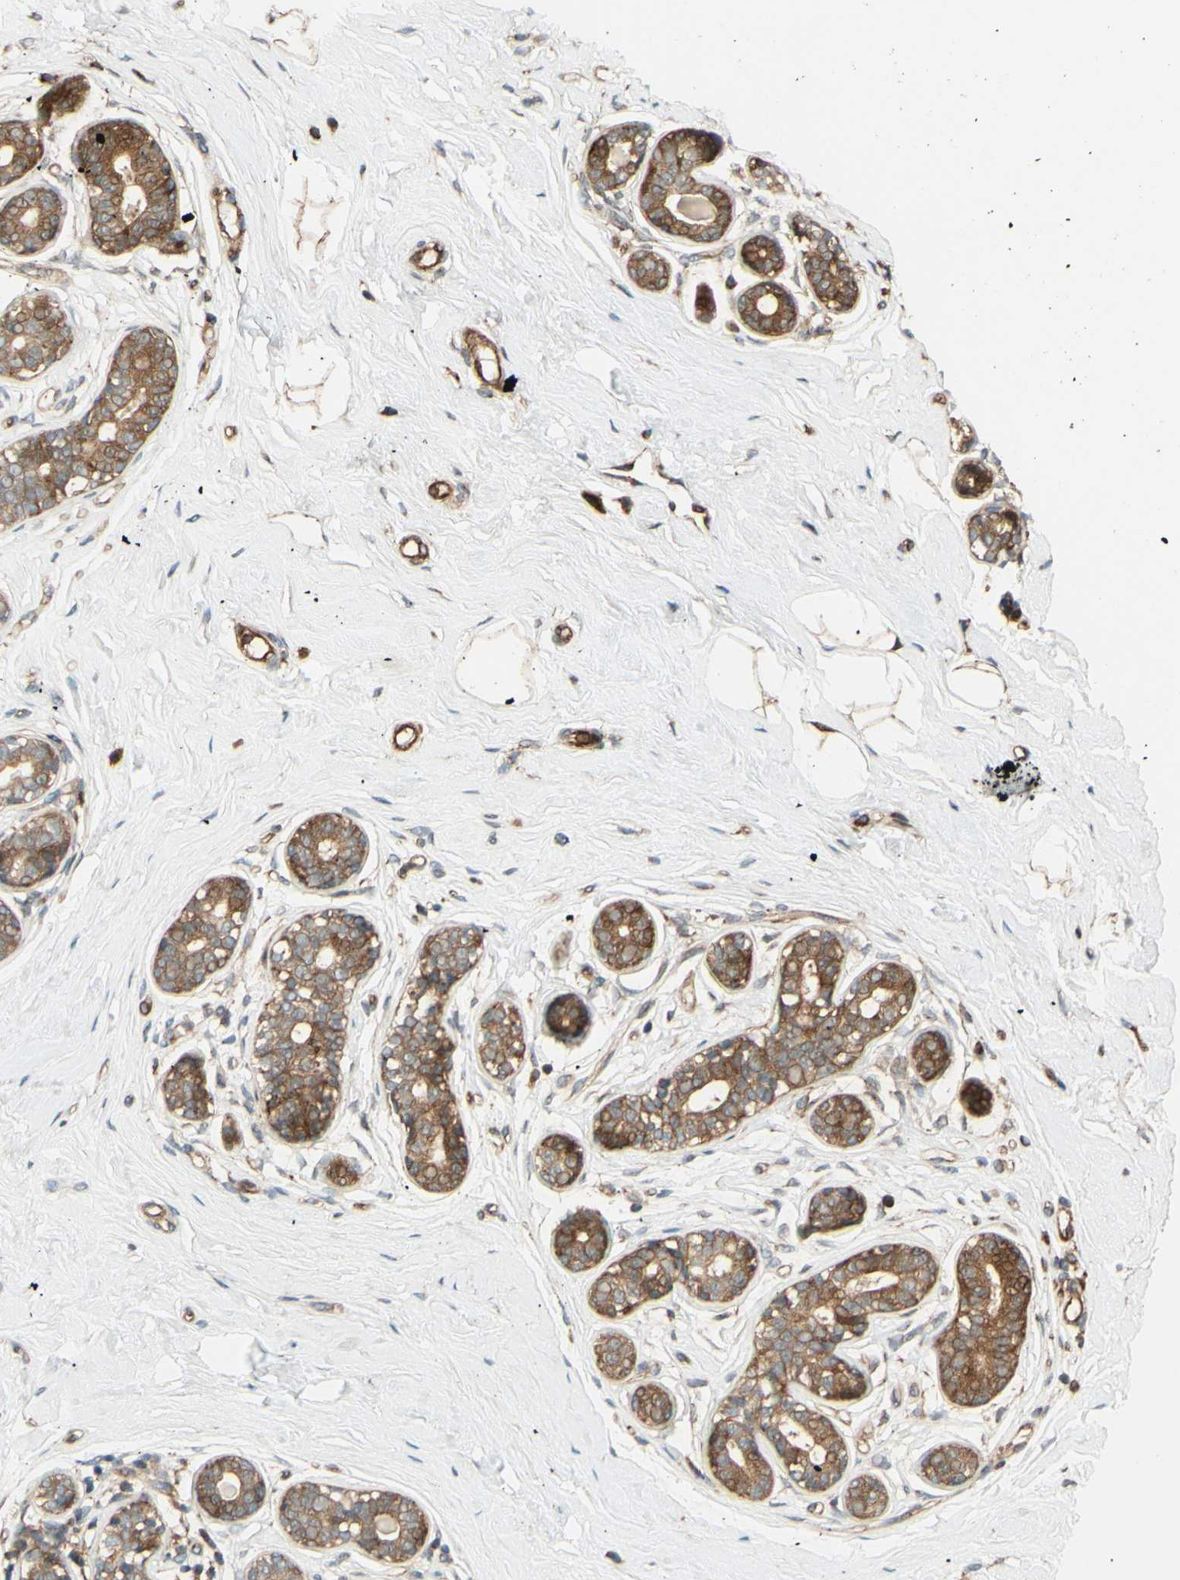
{"staining": {"intensity": "weak", "quantity": ">75%", "location": "cytoplasmic/membranous"}, "tissue": "breast", "cell_type": "Adipocytes", "image_type": "normal", "snomed": [{"axis": "morphology", "description": "Normal tissue, NOS"}, {"axis": "topography", "description": "Breast"}], "caption": "The histopathology image displays immunohistochemical staining of unremarkable breast. There is weak cytoplasmic/membranous staining is seen in approximately >75% of adipocytes.", "gene": "RNF19A", "patient": {"sex": "female", "age": 23}}